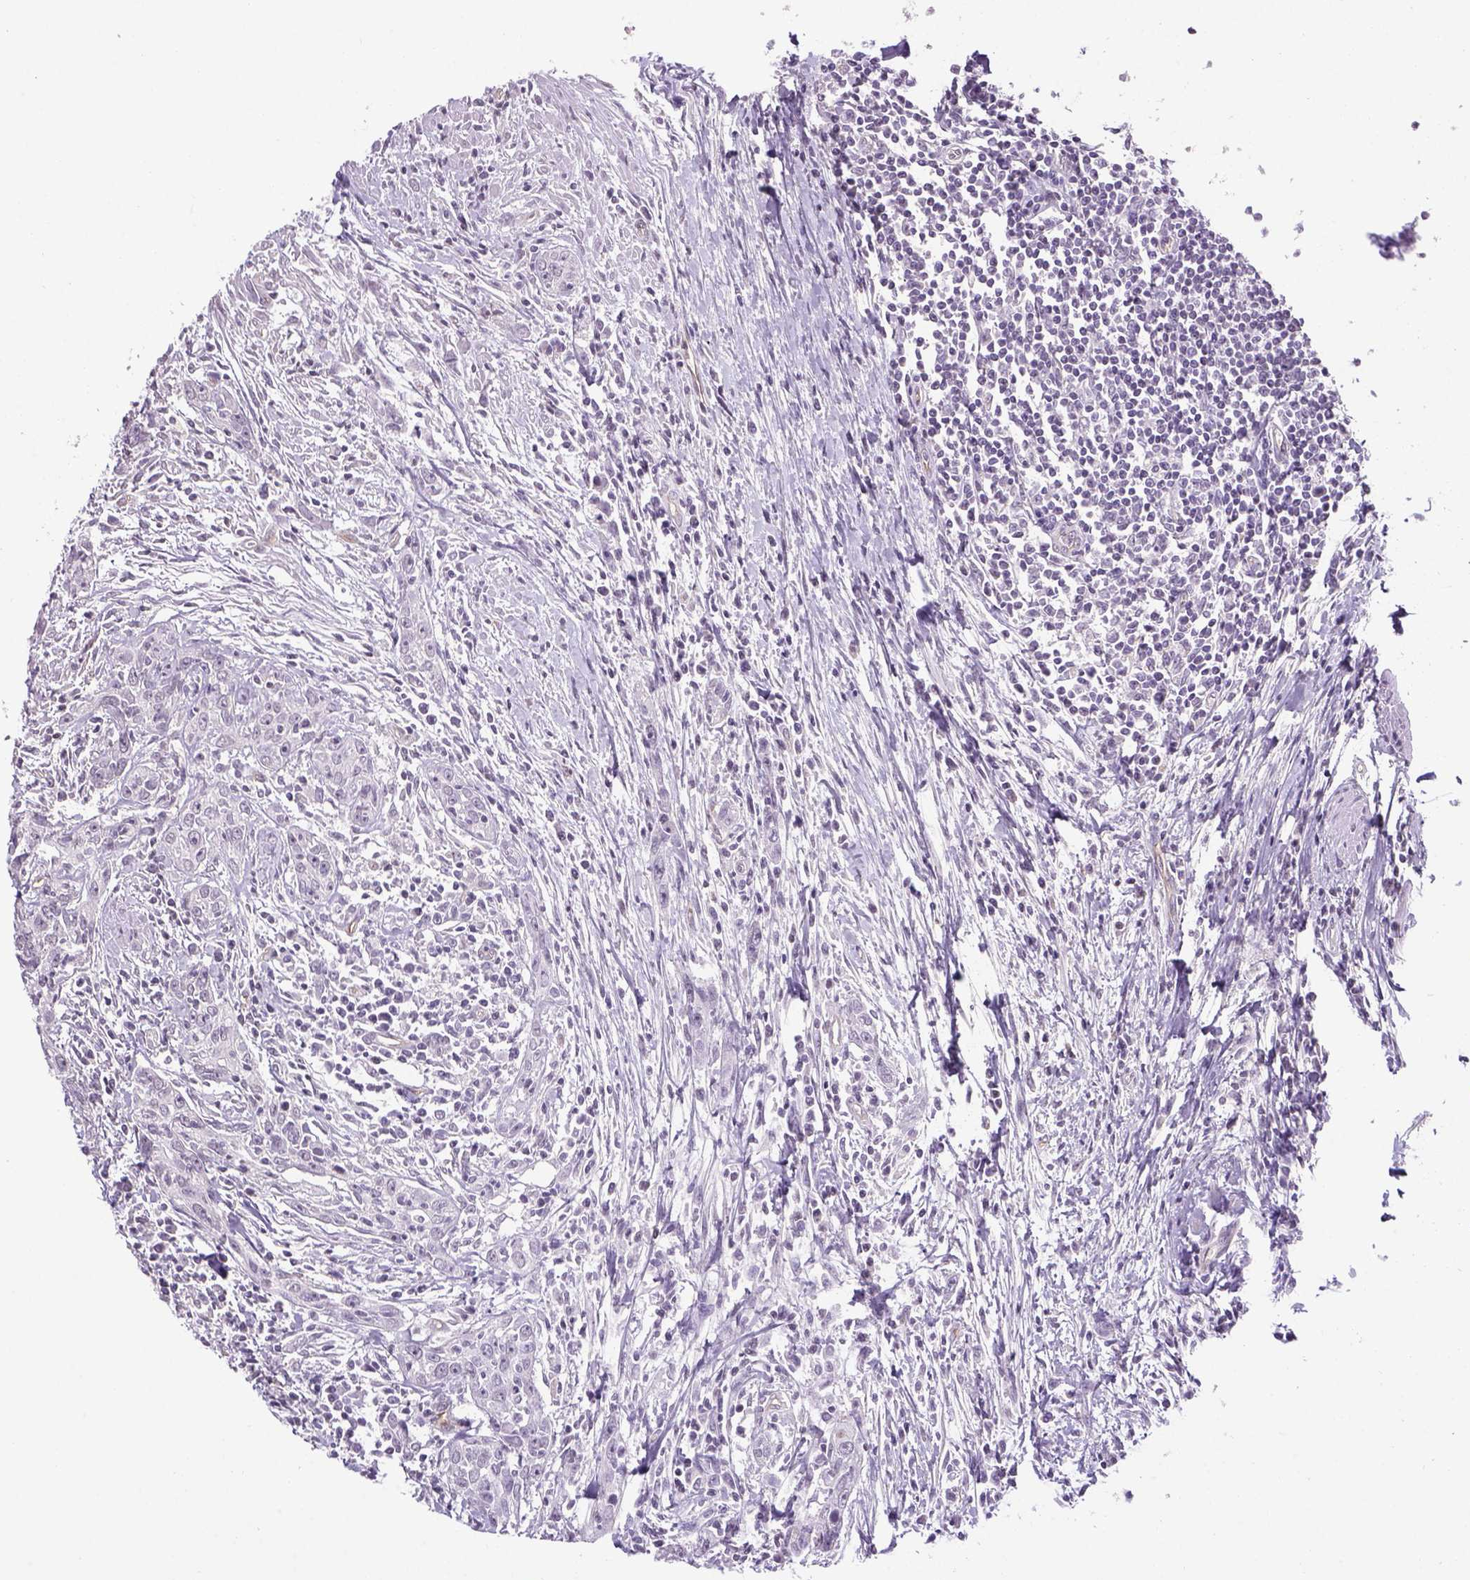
{"staining": {"intensity": "negative", "quantity": "none", "location": "none"}, "tissue": "urothelial cancer", "cell_type": "Tumor cells", "image_type": "cancer", "snomed": [{"axis": "morphology", "description": "Urothelial carcinoma, High grade"}, {"axis": "topography", "description": "Urinary bladder"}], "caption": "An image of human high-grade urothelial carcinoma is negative for staining in tumor cells.", "gene": "PRRT1", "patient": {"sex": "male", "age": 83}}